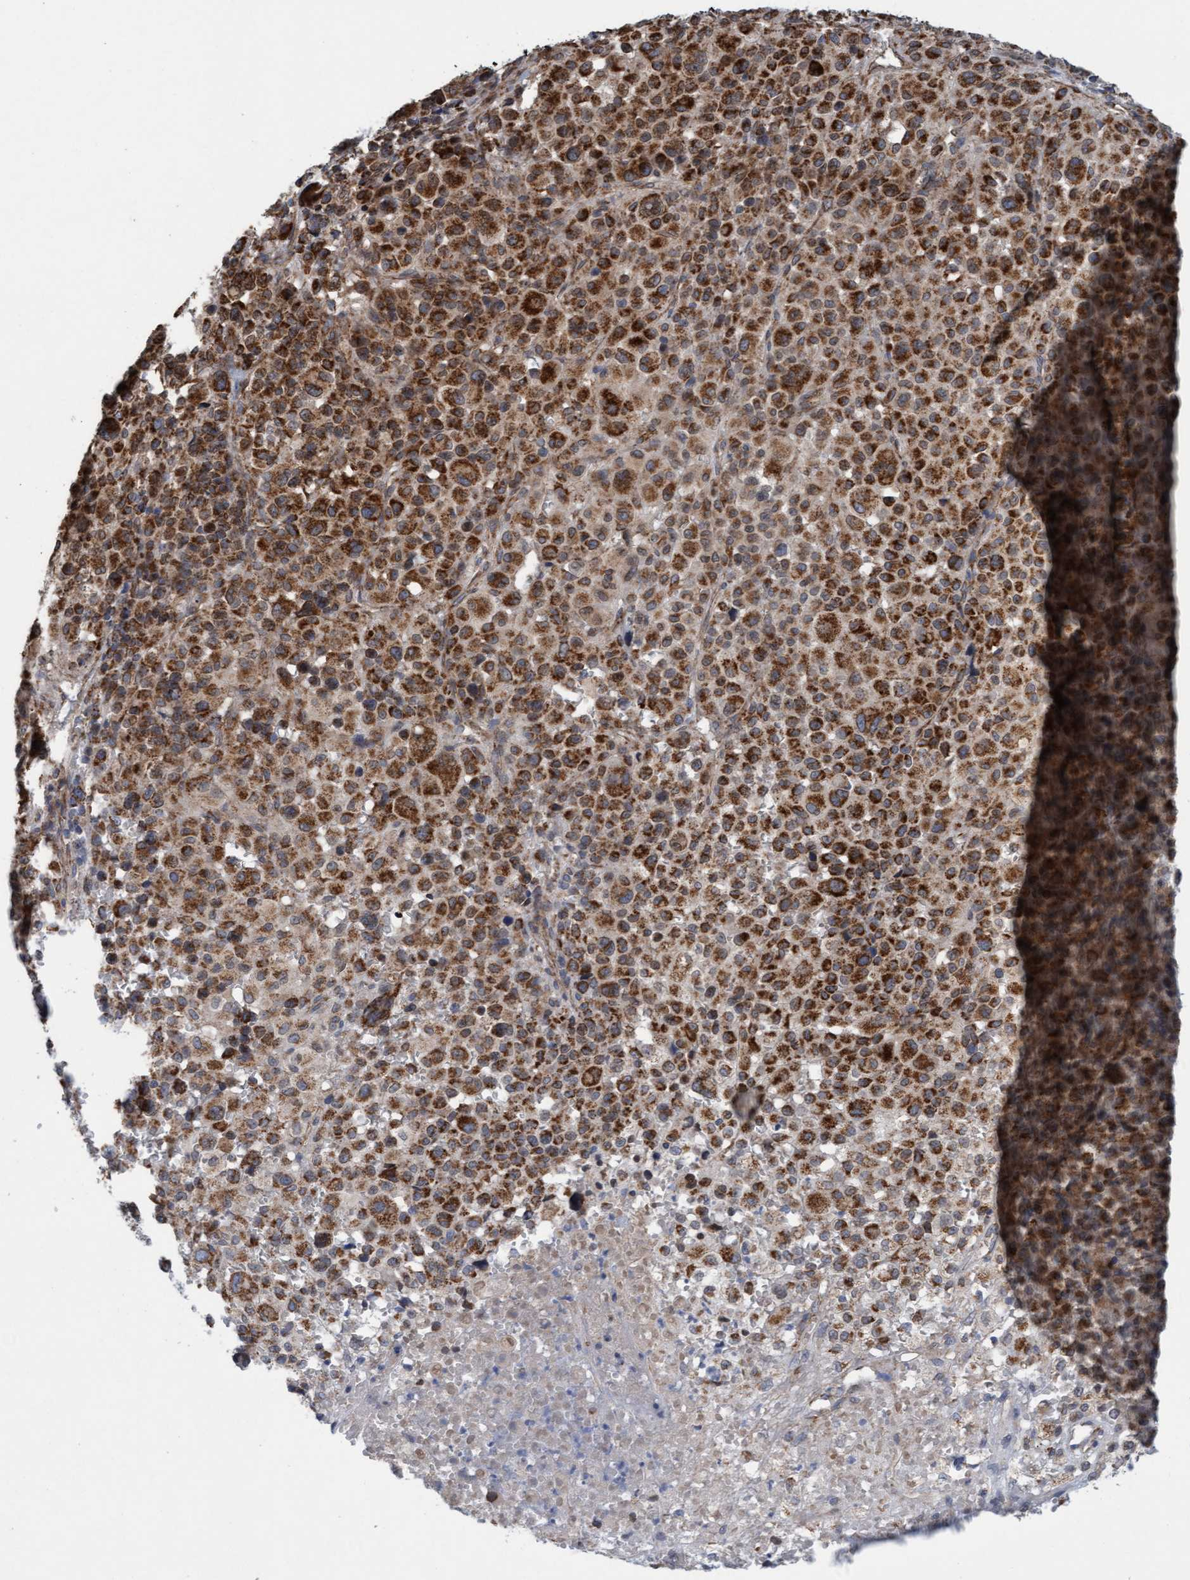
{"staining": {"intensity": "strong", "quantity": ">75%", "location": "cytoplasmic/membranous"}, "tissue": "melanoma", "cell_type": "Tumor cells", "image_type": "cancer", "snomed": [{"axis": "morphology", "description": "Malignant melanoma, Metastatic site"}, {"axis": "topography", "description": "Skin"}], "caption": "The immunohistochemical stain shows strong cytoplasmic/membranous expression in tumor cells of malignant melanoma (metastatic site) tissue.", "gene": "MRPS23", "patient": {"sex": "female", "age": 74}}